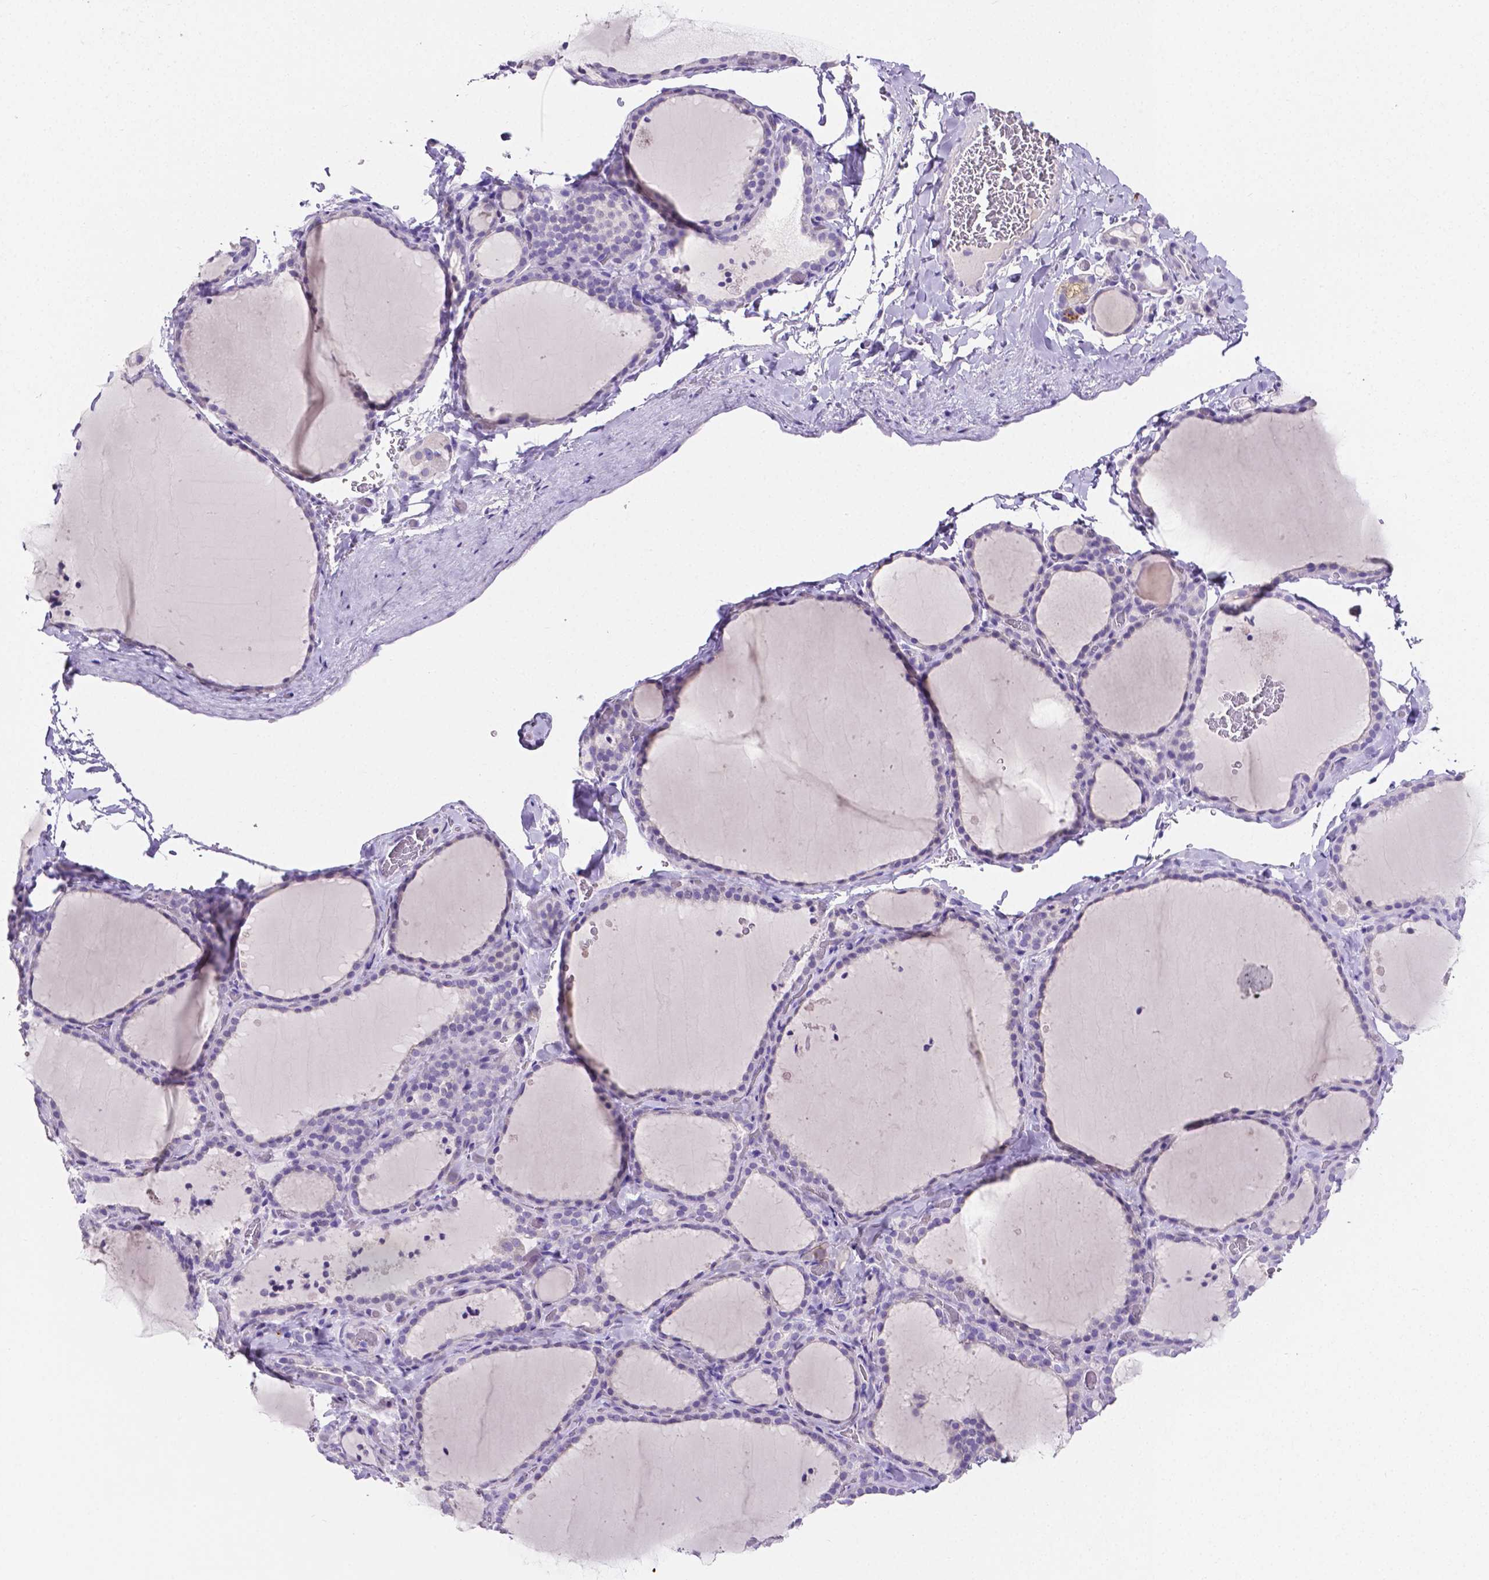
{"staining": {"intensity": "negative", "quantity": "none", "location": "none"}, "tissue": "thyroid gland", "cell_type": "Glandular cells", "image_type": "normal", "snomed": [{"axis": "morphology", "description": "Normal tissue, NOS"}, {"axis": "topography", "description": "Thyroid gland"}], "caption": "The image shows no staining of glandular cells in unremarkable thyroid gland. (Immunohistochemistry (ihc), brightfield microscopy, high magnification).", "gene": "SLC22A2", "patient": {"sex": "female", "age": 22}}